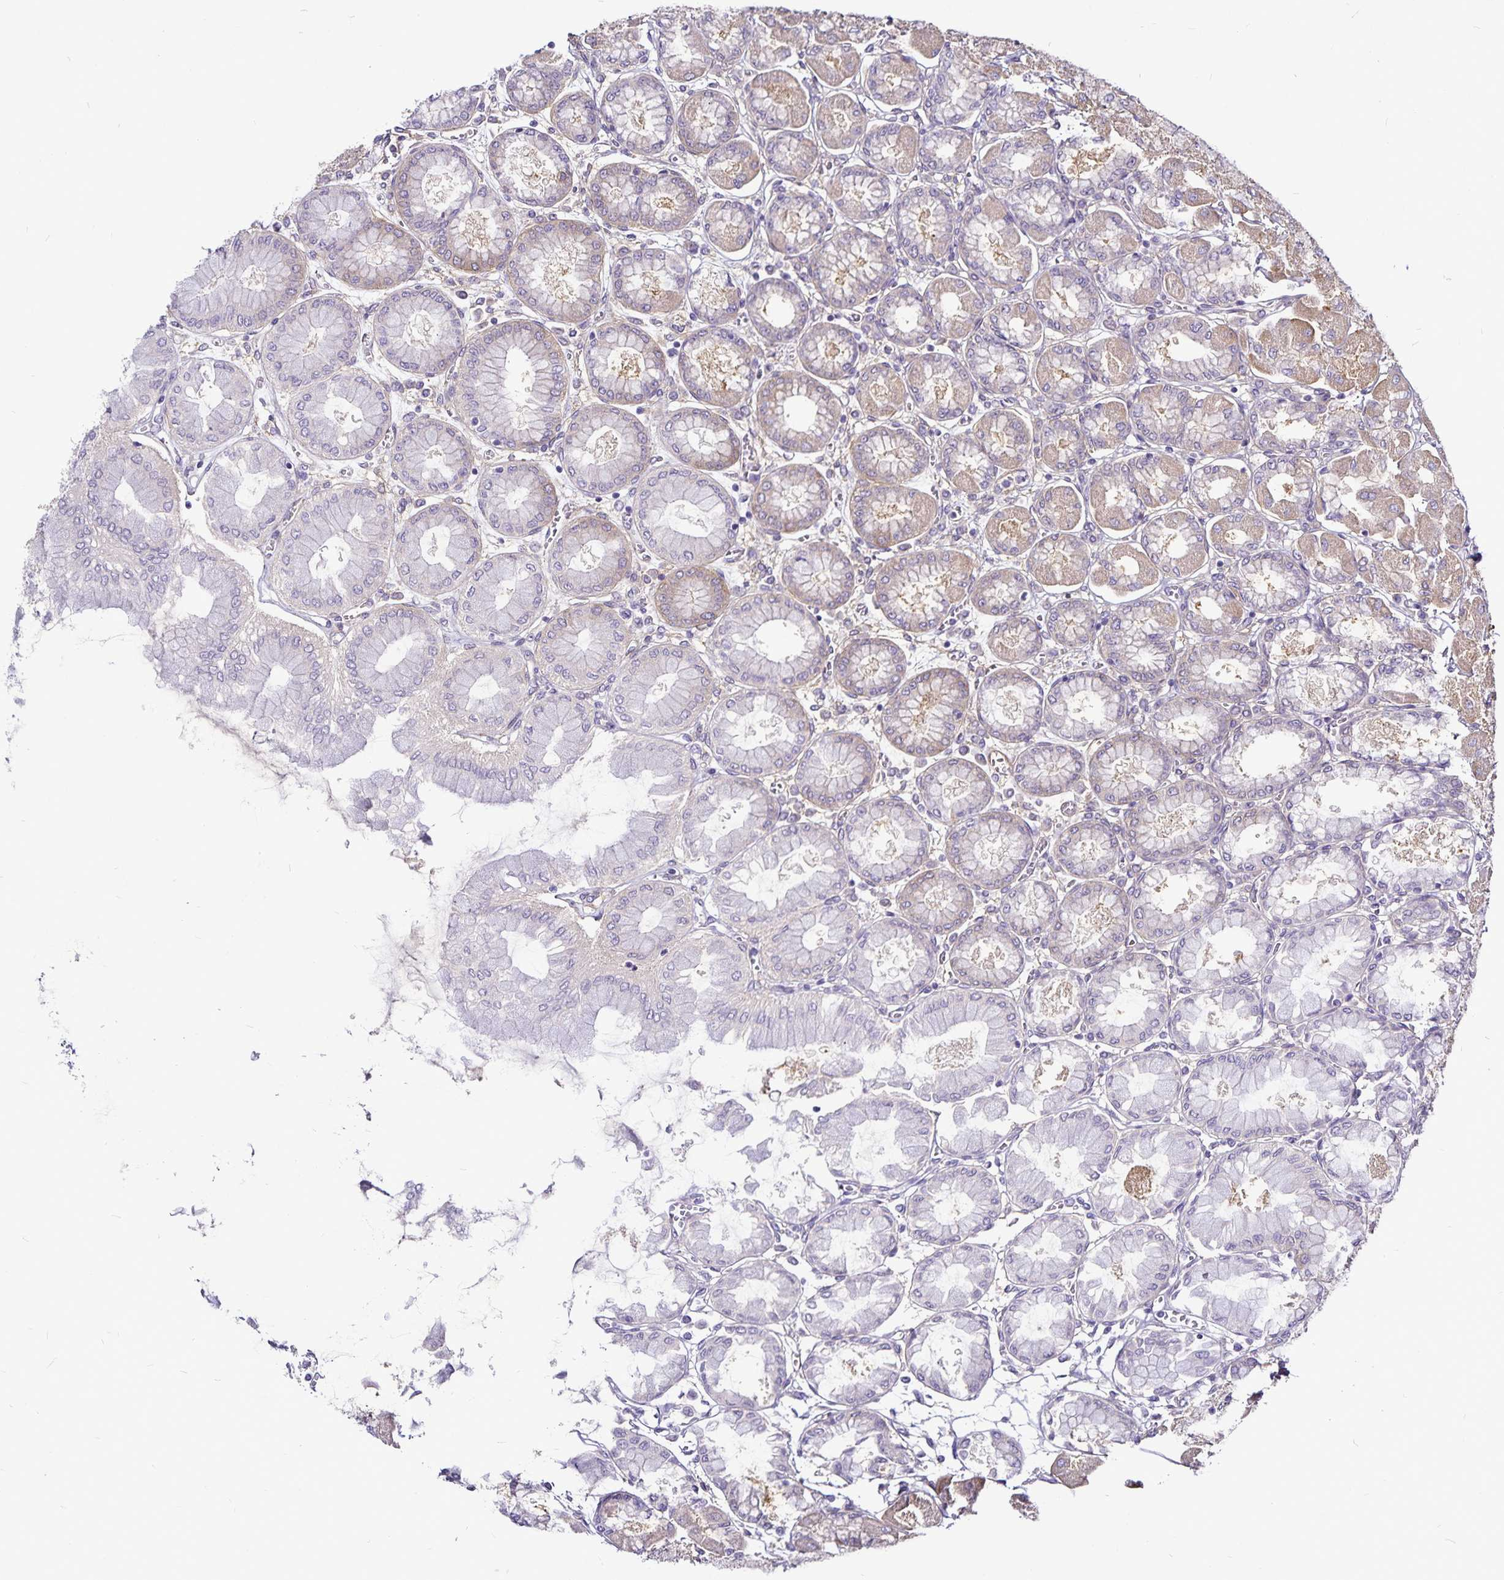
{"staining": {"intensity": "moderate", "quantity": "25%-75%", "location": "cytoplasmic/membranous"}, "tissue": "stomach", "cell_type": "Glandular cells", "image_type": "normal", "snomed": [{"axis": "morphology", "description": "Normal tissue, NOS"}, {"axis": "topography", "description": "Stomach, upper"}], "caption": "About 25%-75% of glandular cells in normal human stomach reveal moderate cytoplasmic/membranous protein positivity as visualized by brown immunohistochemical staining.", "gene": "GNG12", "patient": {"sex": "female", "age": 56}}